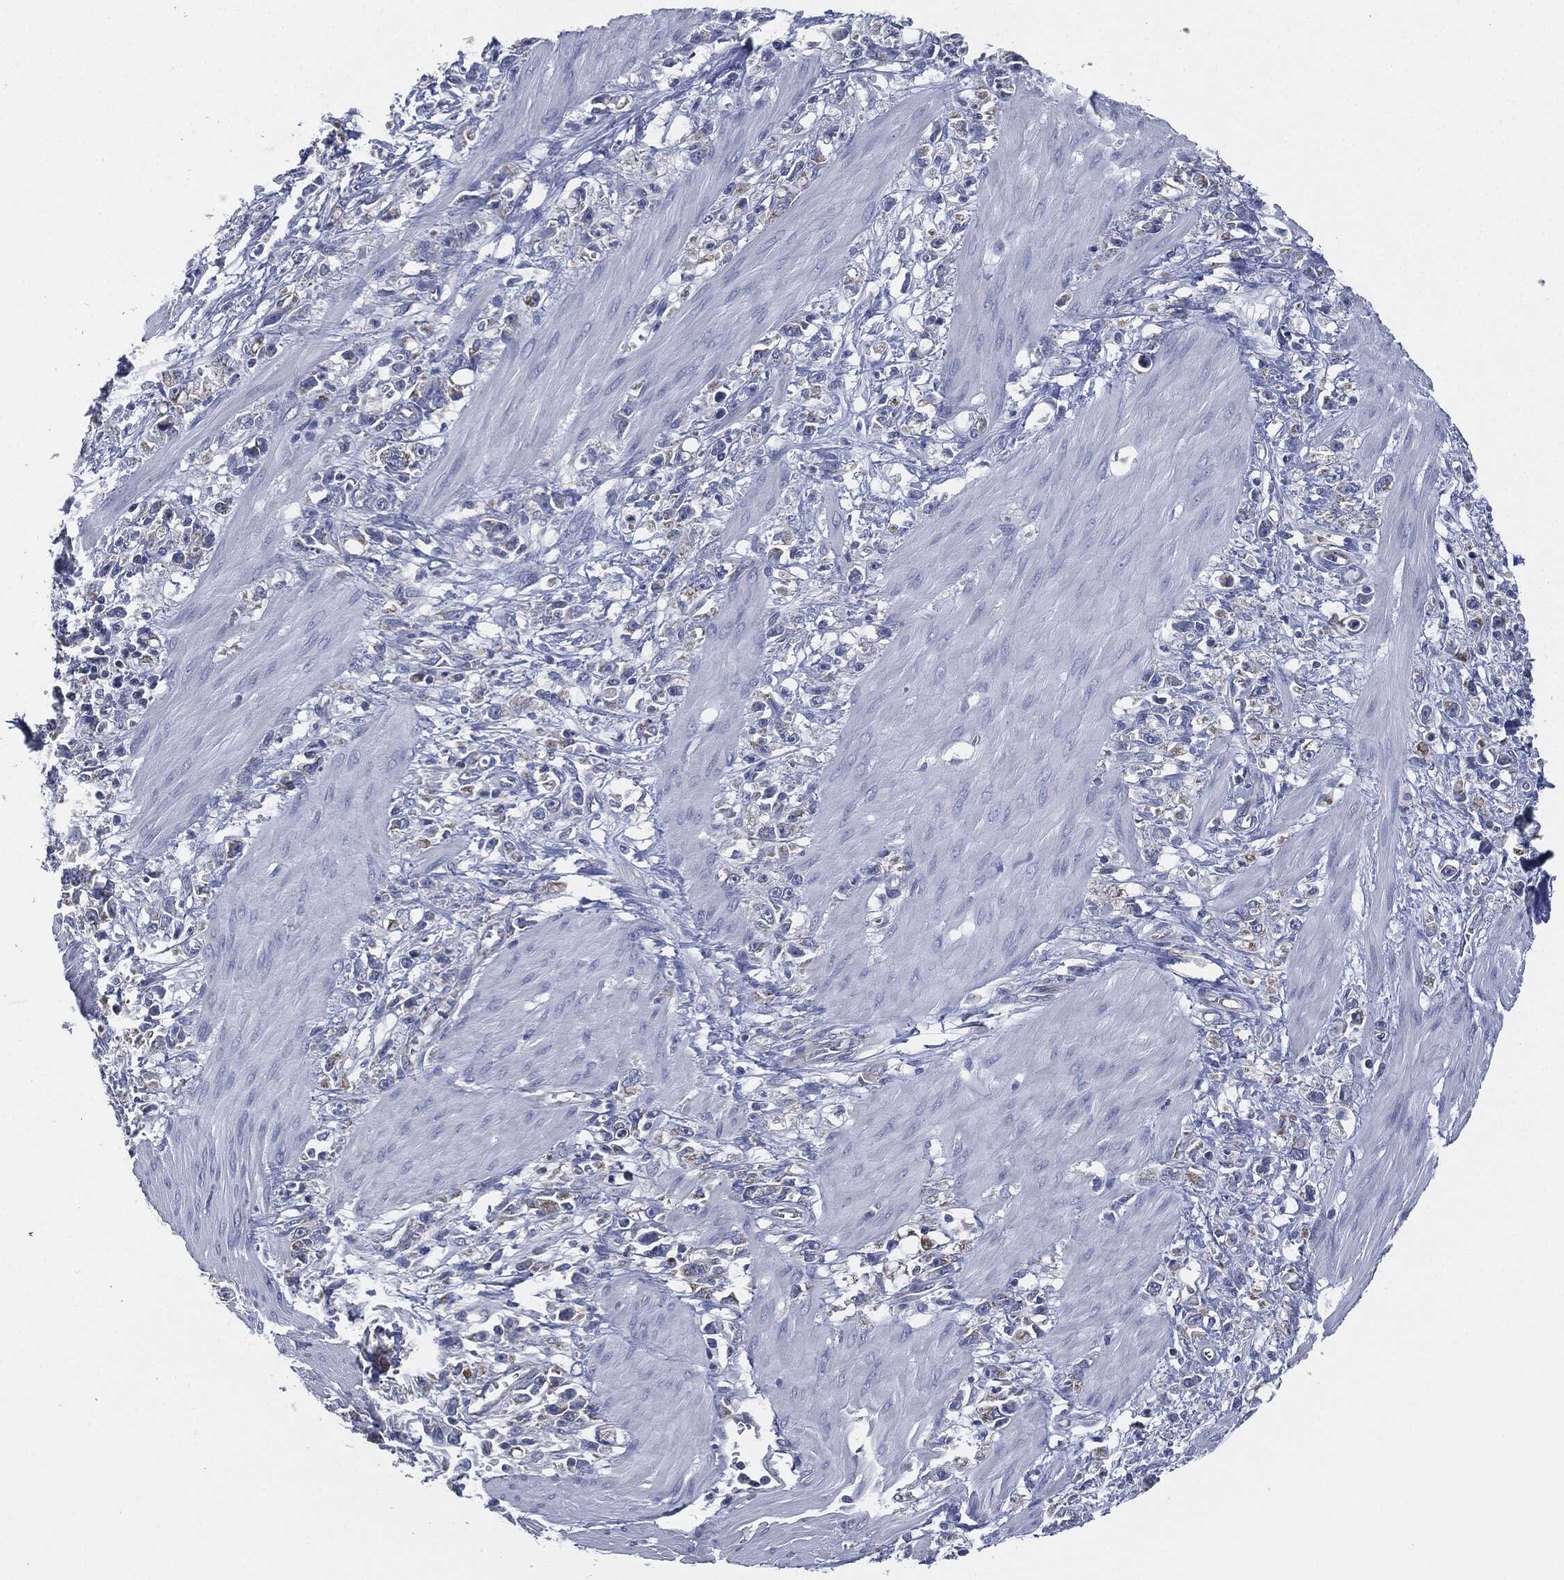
{"staining": {"intensity": "negative", "quantity": "none", "location": "none"}, "tissue": "stomach cancer", "cell_type": "Tumor cells", "image_type": "cancer", "snomed": [{"axis": "morphology", "description": "Adenocarcinoma, NOS"}, {"axis": "topography", "description": "Stomach"}], "caption": "IHC of stomach cancer (adenocarcinoma) demonstrates no positivity in tumor cells.", "gene": "SIGLEC9", "patient": {"sex": "female", "age": 59}}